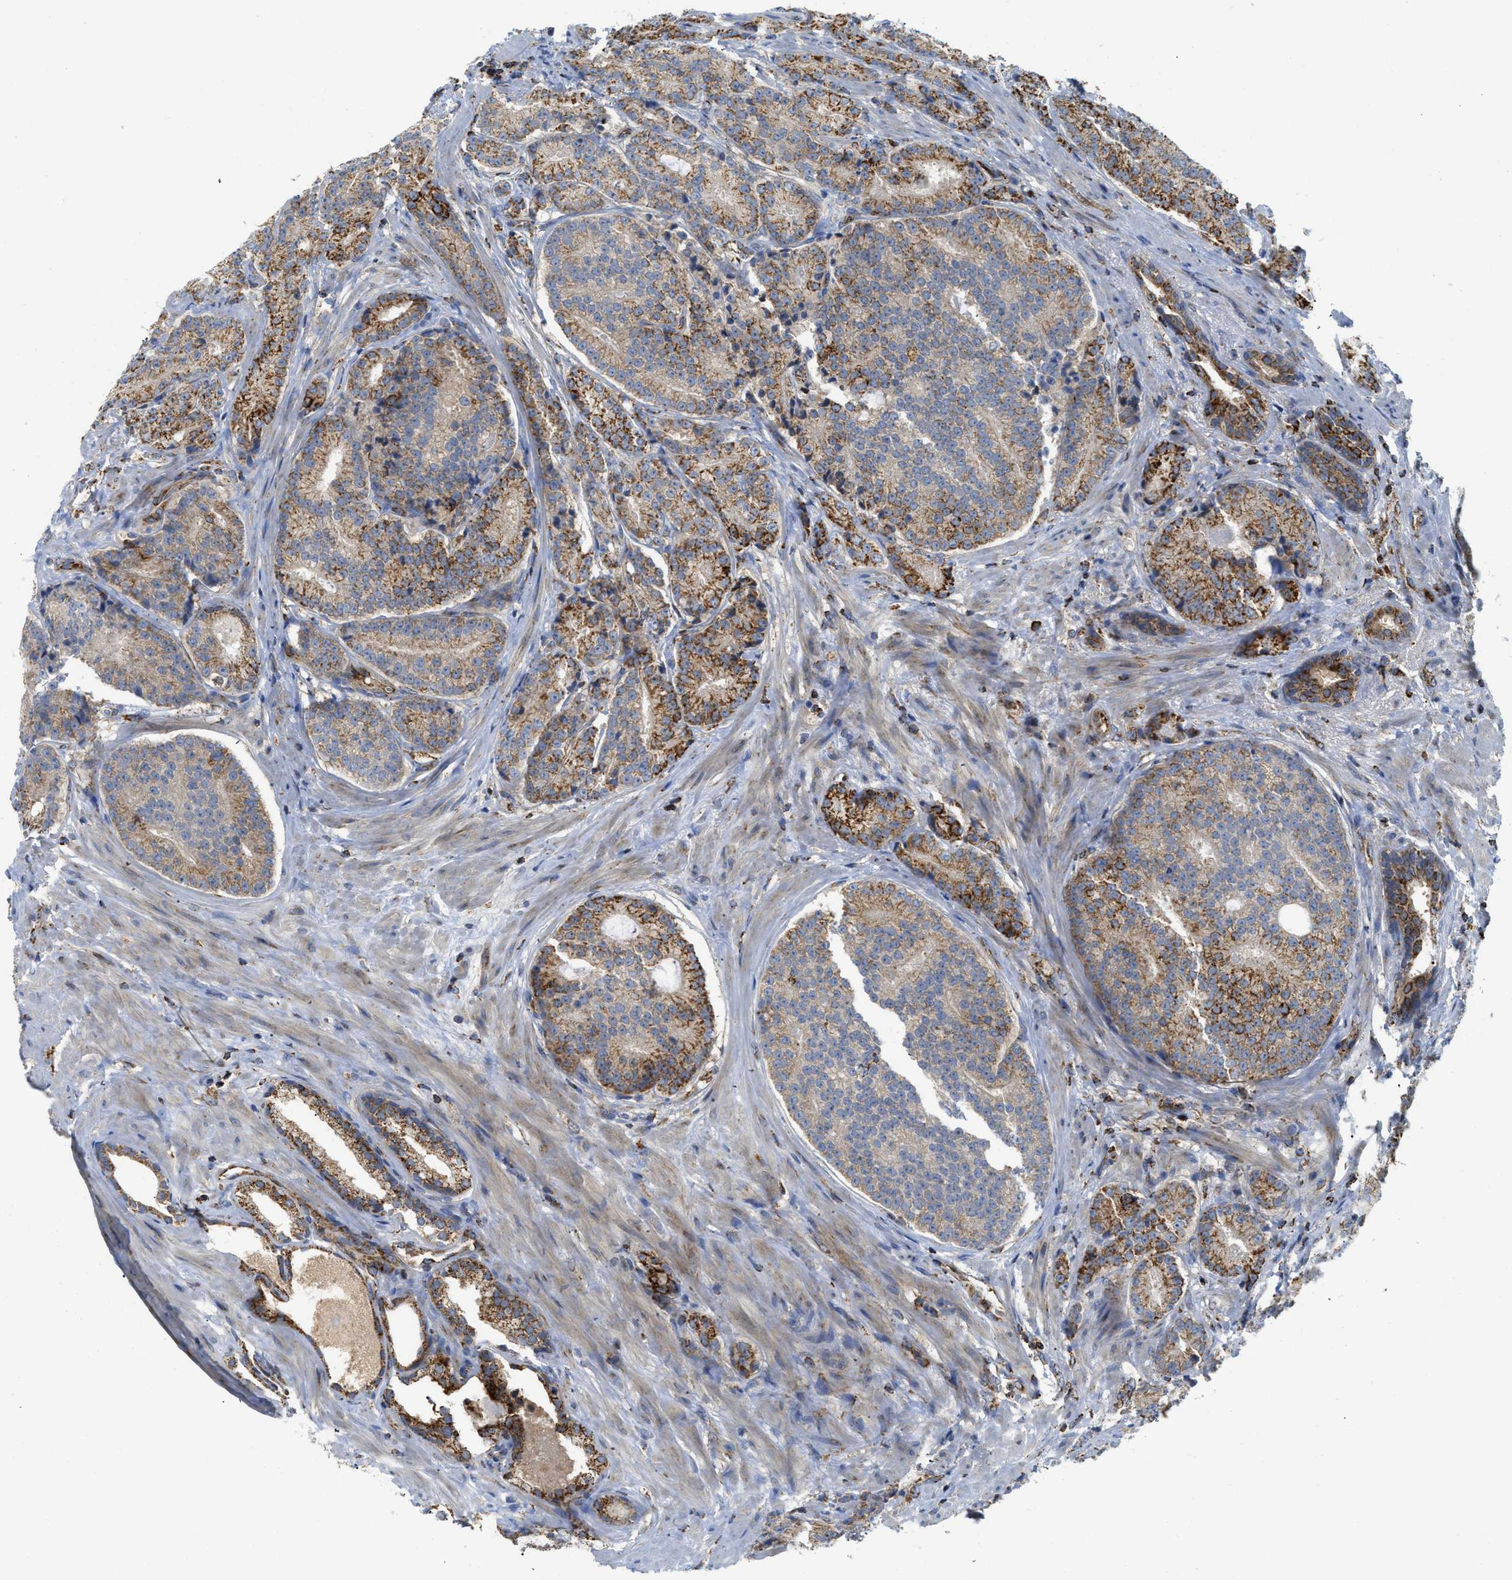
{"staining": {"intensity": "strong", "quantity": ">75%", "location": "cytoplasmic/membranous"}, "tissue": "prostate cancer", "cell_type": "Tumor cells", "image_type": "cancer", "snomed": [{"axis": "morphology", "description": "Adenocarcinoma, High grade"}, {"axis": "topography", "description": "Prostate"}], "caption": "Protein analysis of prostate cancer (high-grade adenocarcinoma) tissue exhibits strong cytoplasmic/membranous staining in approximately >75% of tumor cells.", "gene": "SQOR", "patient": {"sex": "male", "age": 61}}